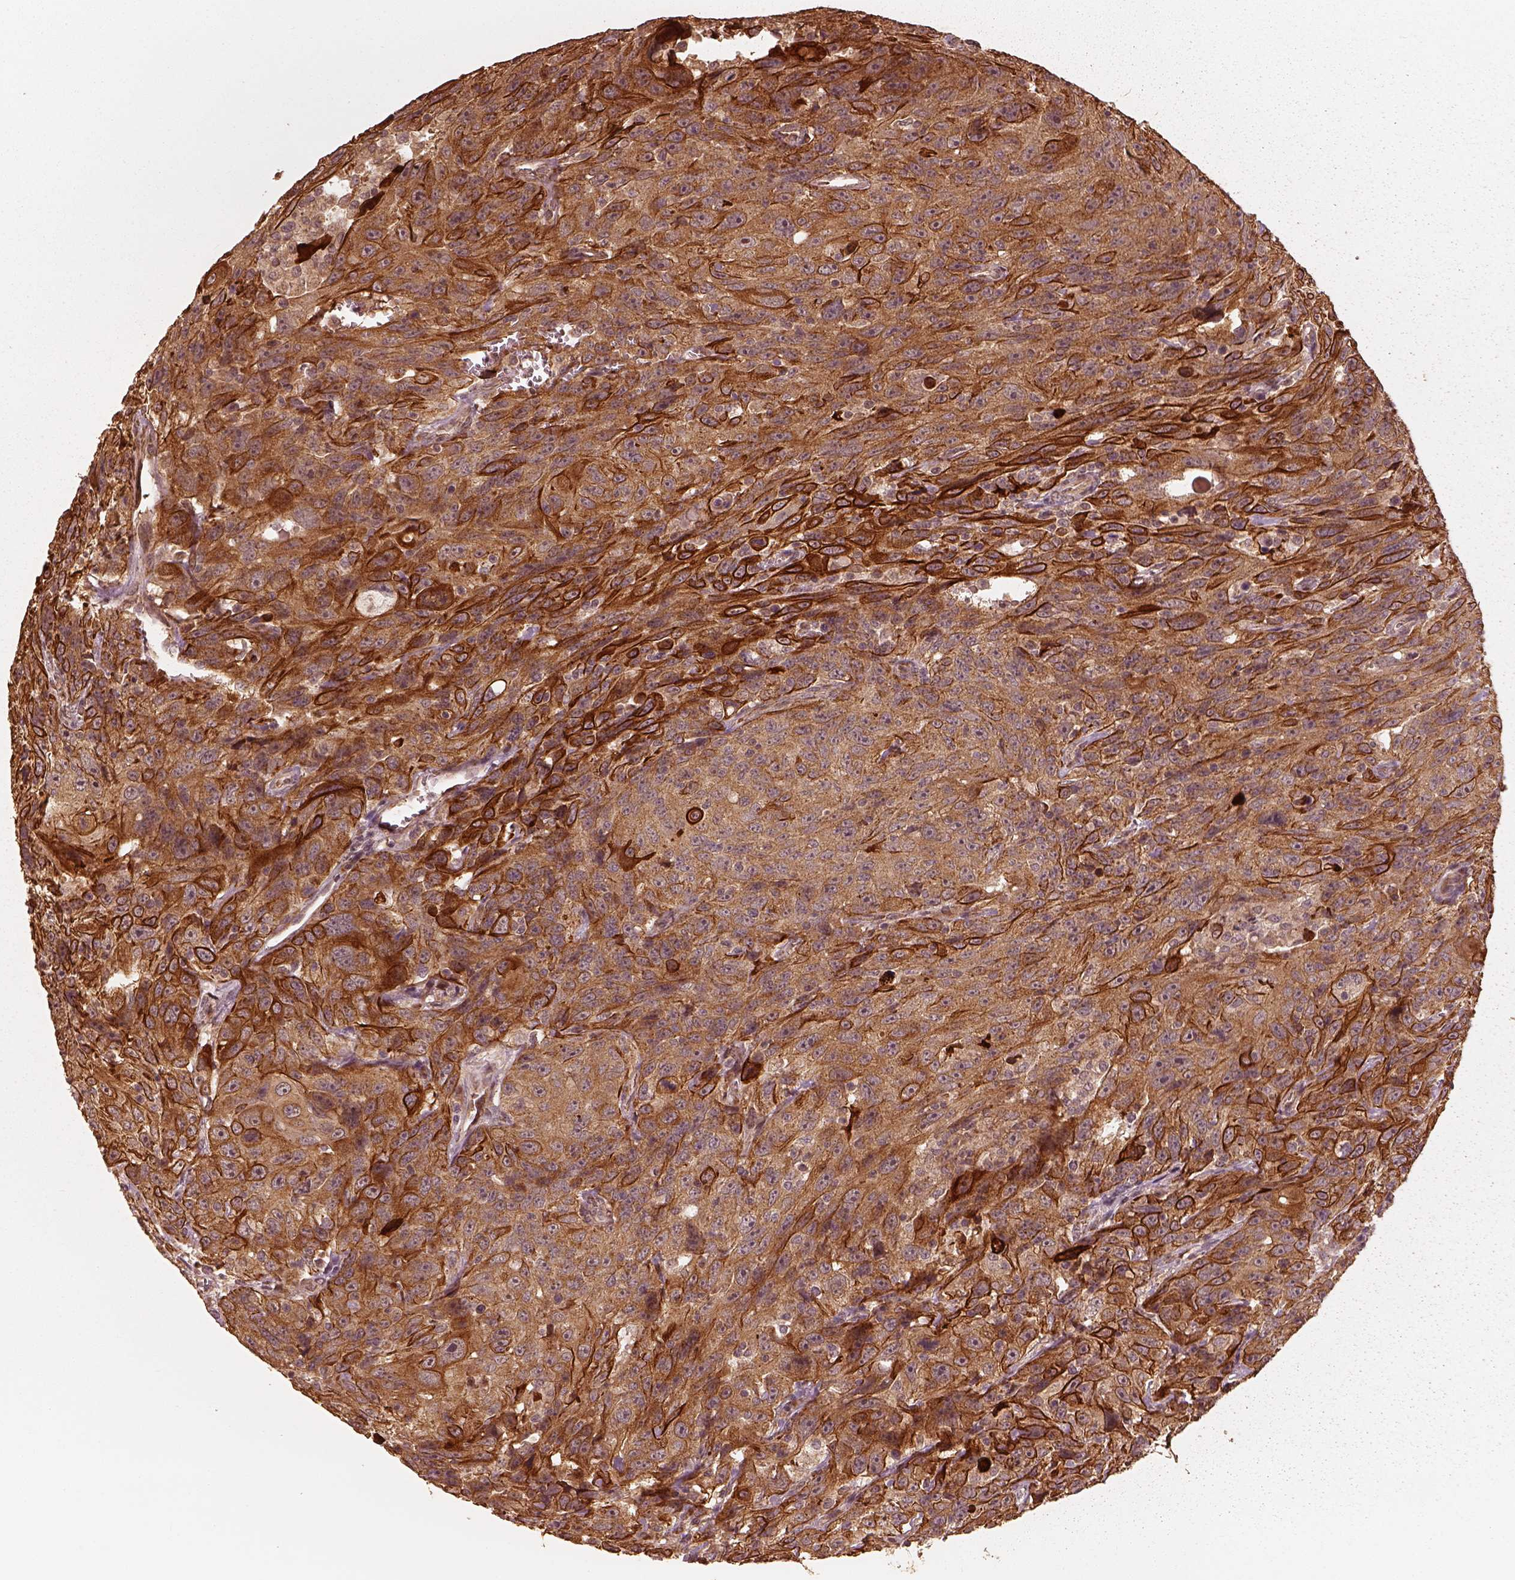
{"staining": {"intensity": "strong", "quantity": ">75%", "location": "cytoplasmic/membranous"}, "tissue": "urothelial cancer", "cell_type": "Tumor cells", "image_type": "cancer", "snomed": [{"axis": "morphology", "description": "Urothelial carcinoma, NOS"}, {"axis": "morphology", "description": "Urothelial carcinoma, High grade"}, {"axis": "topography", "description": "Urinary bladder"}], "caption": "Protein staining of urothelial cancer tissue exhibits strong cytoplasmic/membranous expression in about >75% of tumor cells. (DAB IHC with brightfield microscopy, high magnification).", "gene": "DNAJC25", "patient": {"sex": "female", "age": 73}}